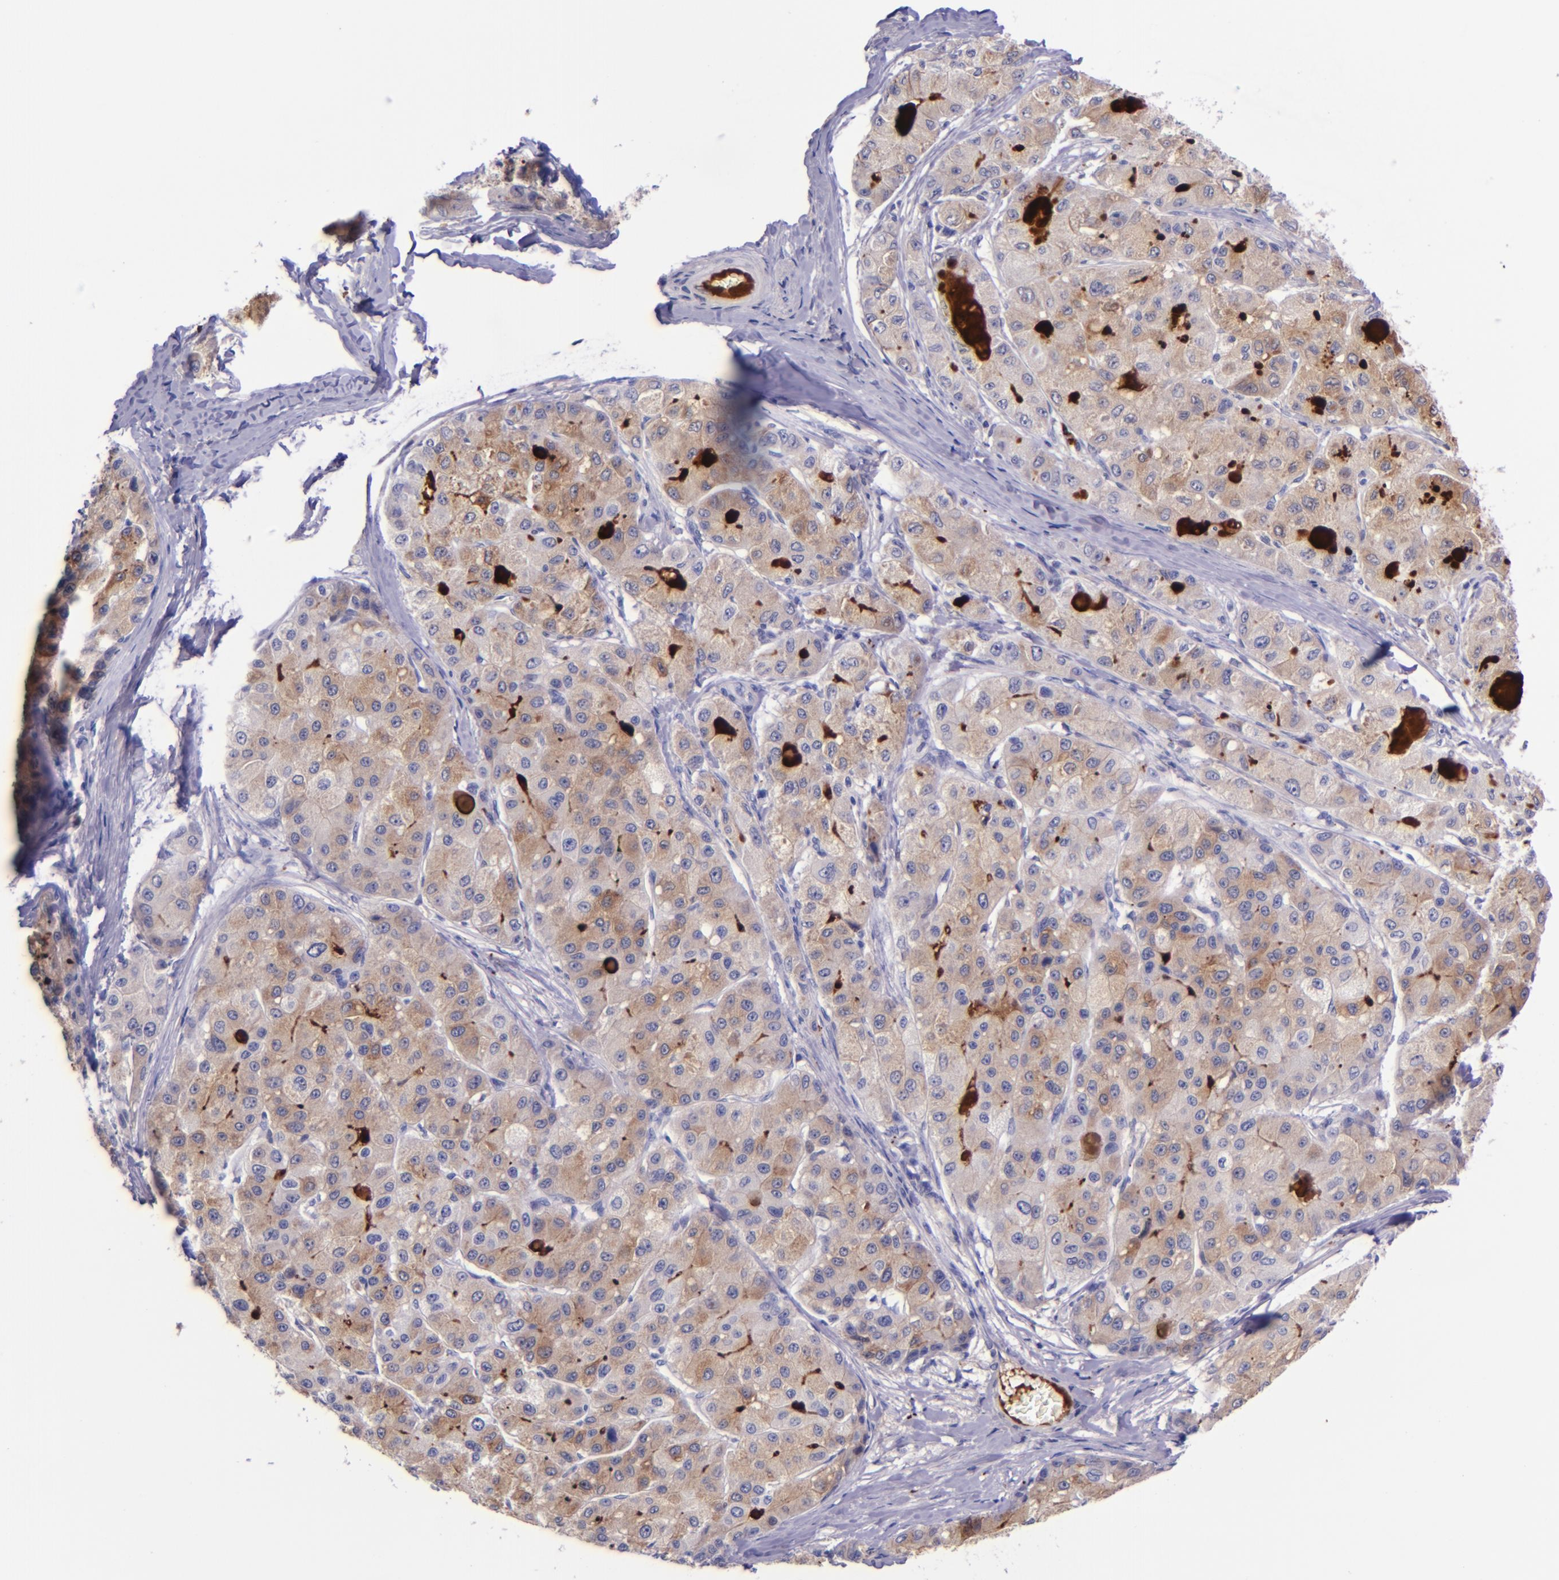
{"staining": {"intensity": "moderate", "quantity": ">75%", "location": "cytoplasmic/membranous"}, "tissue": "liver cancer", "cell_type": "Tumor cells", "image_type": "cancer", "snomed": [{"axis": "morphology", "description": "Carcinoma, Hepatocellular, NOS"}, {"axis": "topography", "description": "Liver"}], "caption": "Tumor cells display medium levels of moderate cytoplasmic/membranous expression in about >75% of cells in human liver cancer (hepatocellular carcinoma). Nuclei are stained in blue.", "gene": "KNG1", "patient": {"sex": "male", "age": 80}}